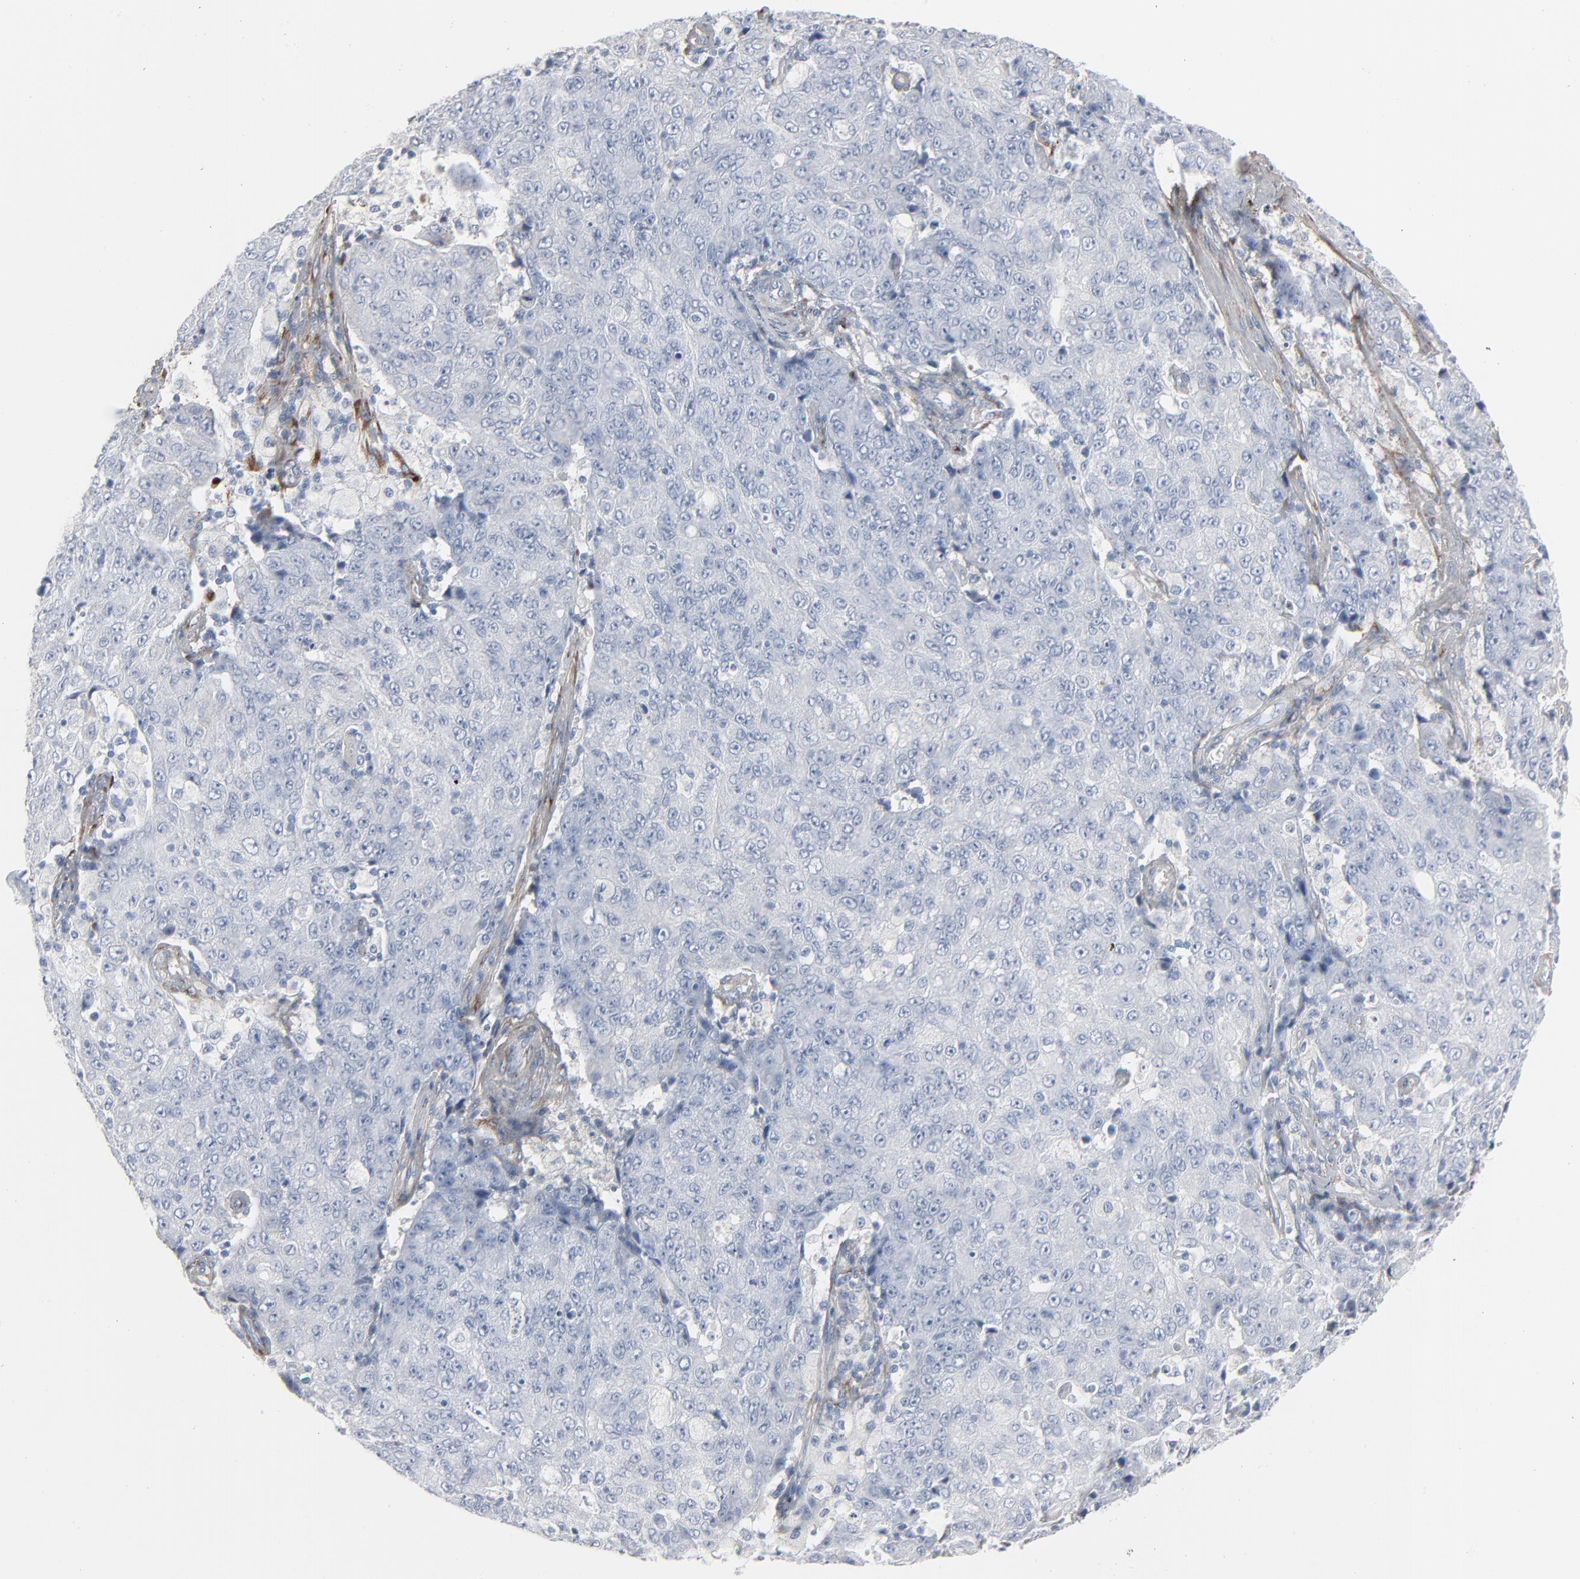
{"staining": {"intensity": "negative", "quantity": "none", "location": "none"}, "tissue": "ovarian cancer", "cell_type": "Tumor cells", "image_type": "cancer", "snomed": [{"axis": "morphology", "description": "Carcinoma, endometroid"}, {"axis": "topography", "description": "Ovary"}], "caption": "Ovarian cancer (endometroid carcinoma) was stained to show a protein in brown. There is no significant positivity in tumor cells. (Immunohistochemistry (ihc), brightfield microscopy, high magnification).", "gene": "BGN", "patient": {"sex": "female", "age": 42}}